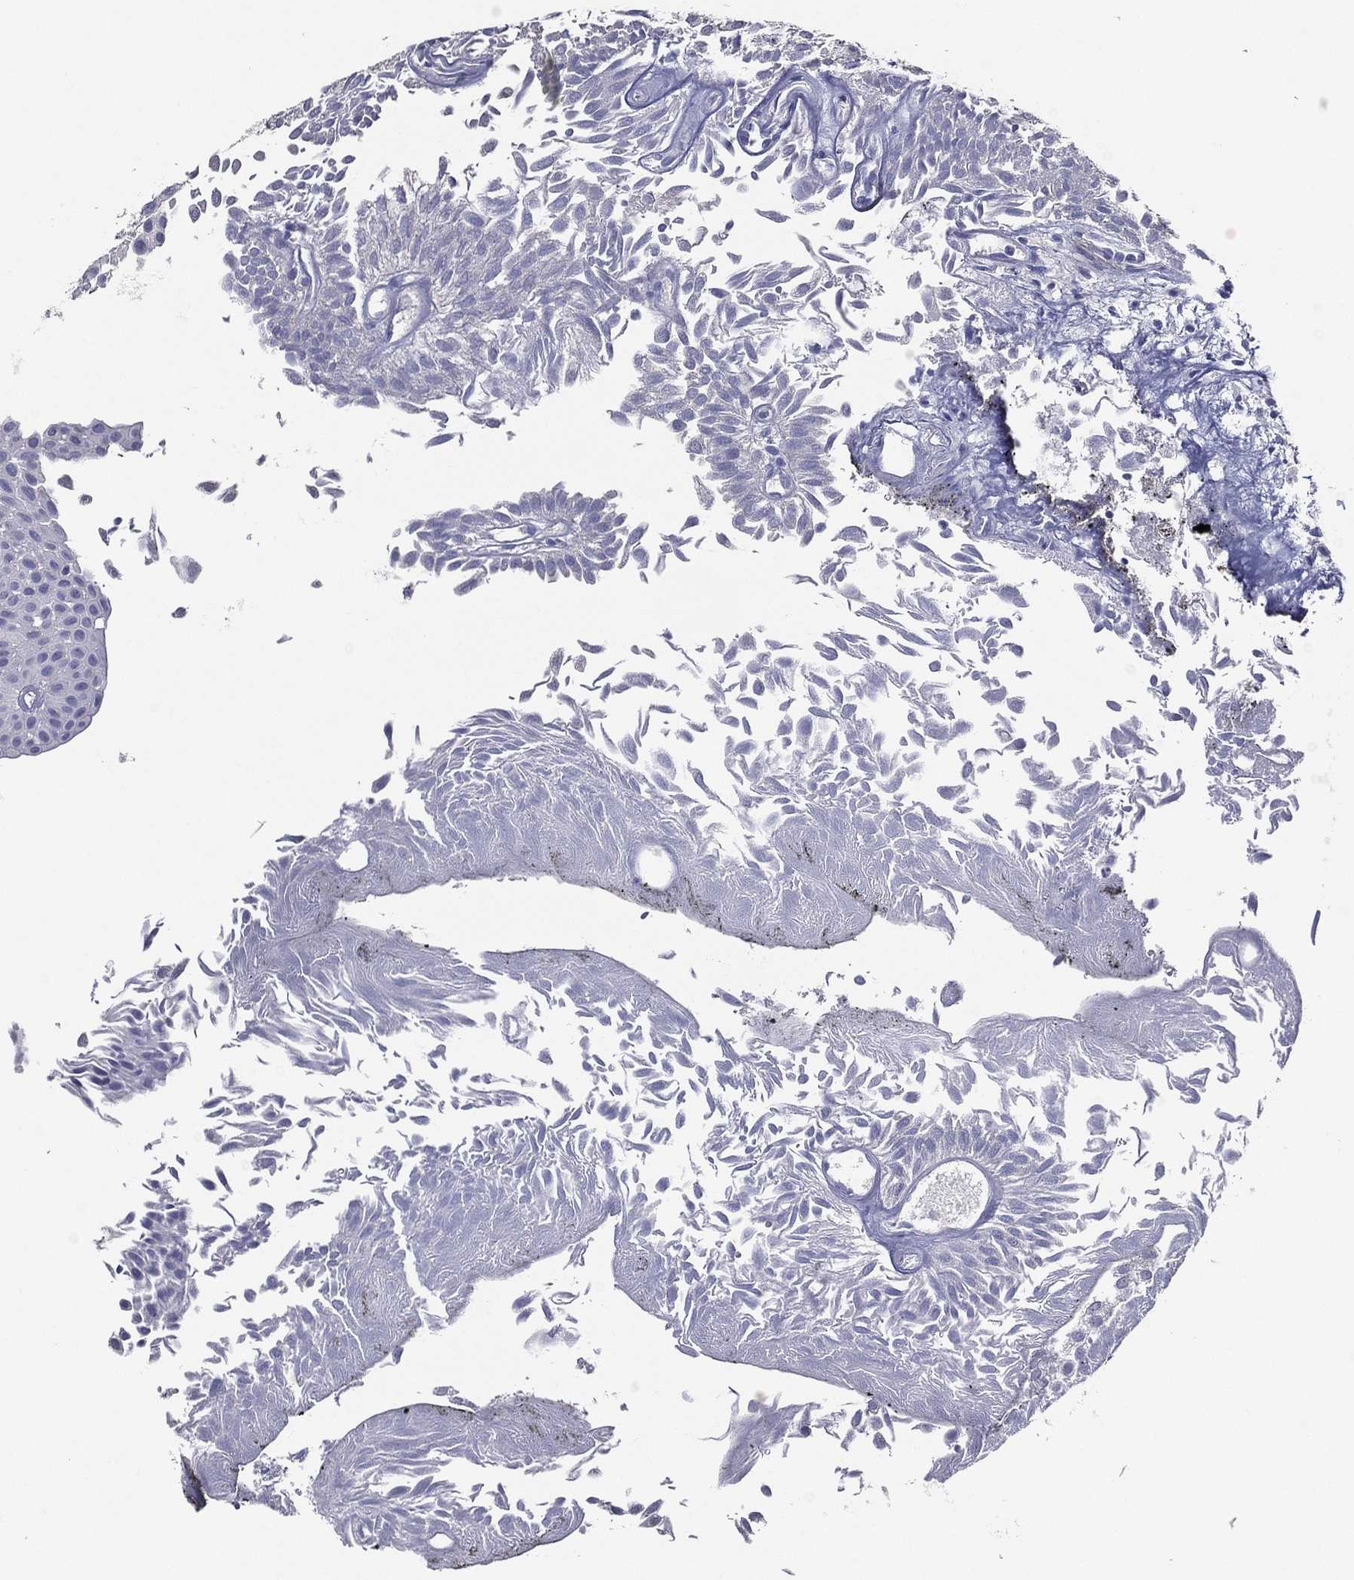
{"staining": {"intensity": "negative", "quantity": "none", "location": "none"}, "tissue": "urothelial cancer", "cell_type": "Tumor cells", "image_type": "cancer", "snomed": [{"axis": "morphology", "description": "Urothelial carcinoma, Low grade"}, {"axis": "topography", "description": "Urinary bladder"}], "caption": "This is an IHC photomicrograph of human urothelial carcinoma (low-grade). There is no positivity in tumor cells.", "gene": "TFAP2A", "patient": {"sex": "male", "age": 64}}